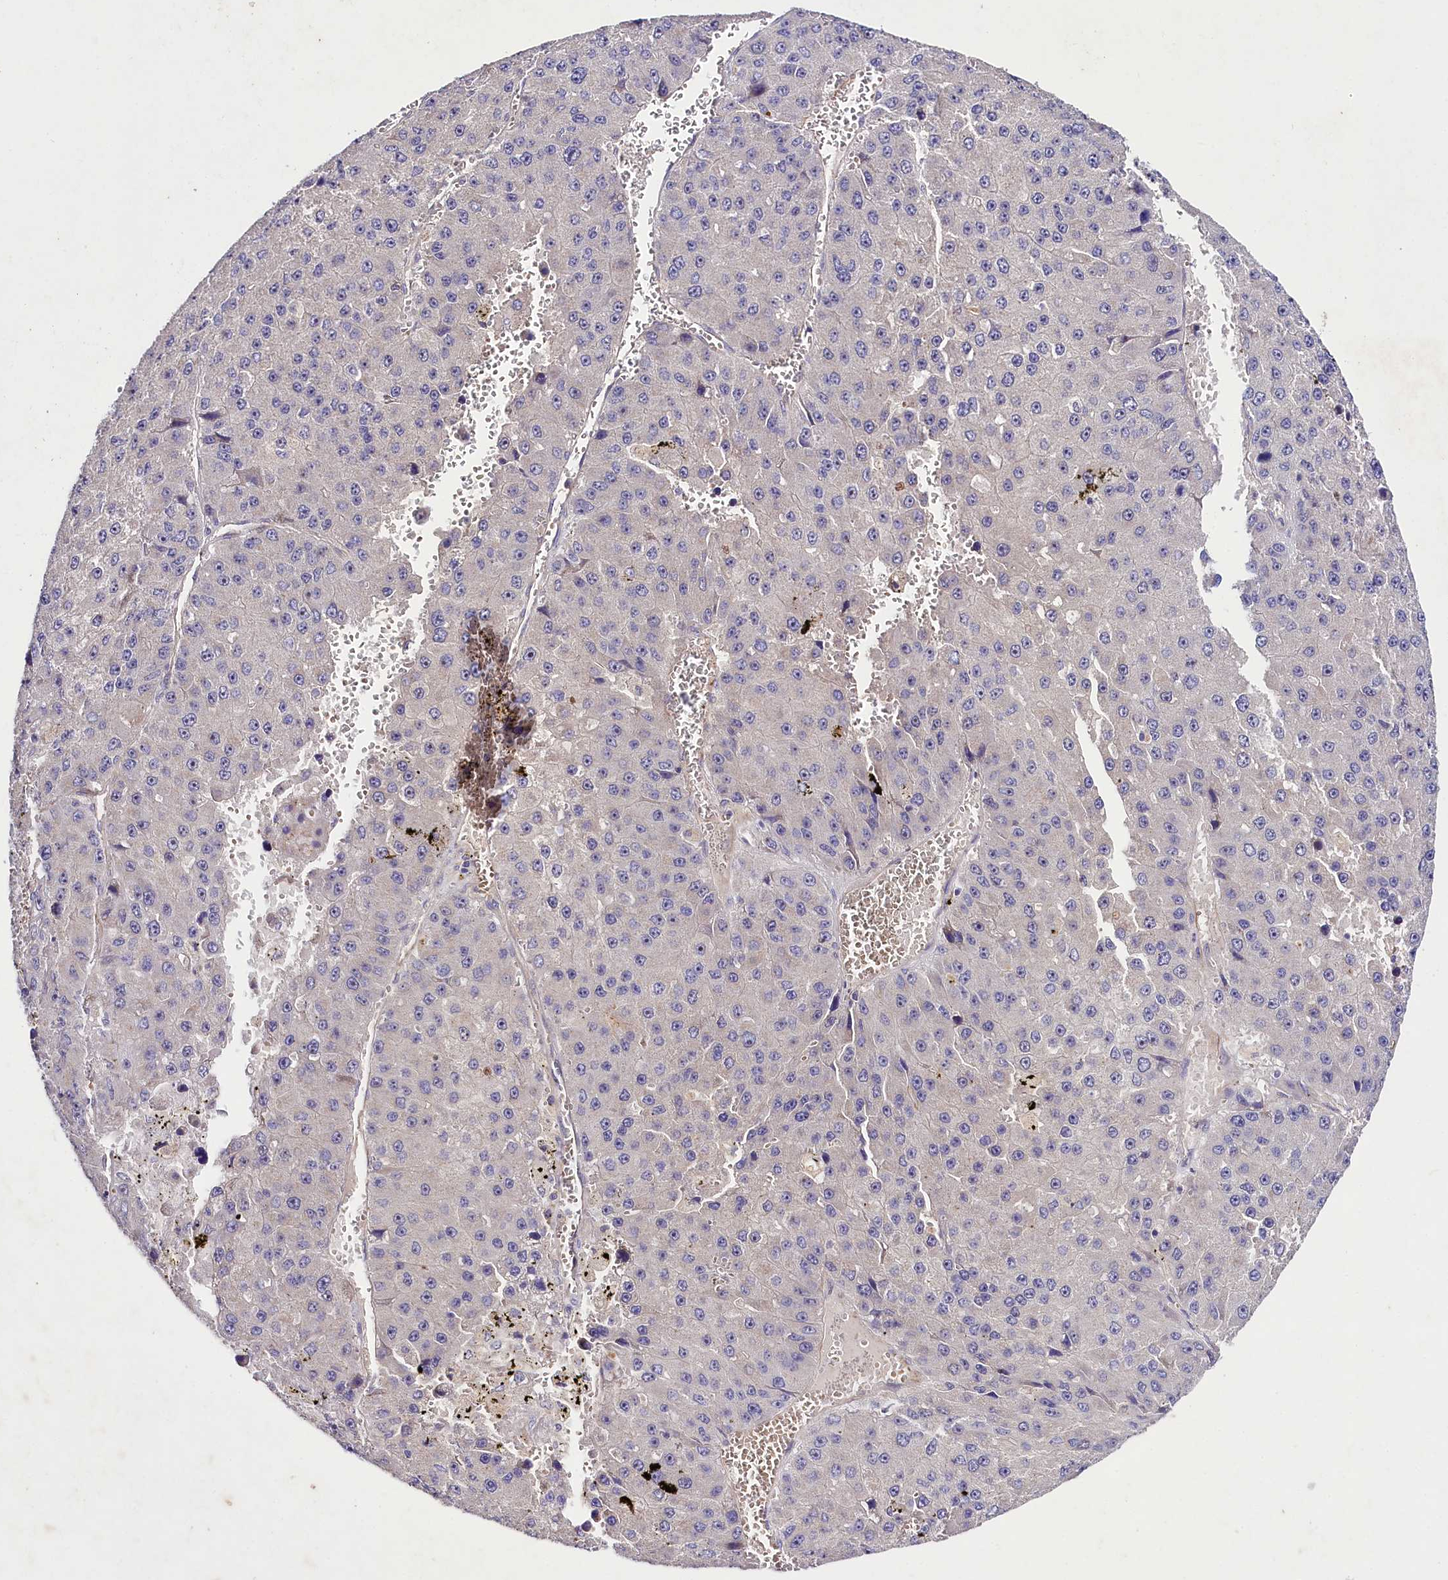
{"staining": {"intensity": "negative", "quantity": "none", "location": "none"}, "tissue": "liver cancer", "cell_type": "Tumor cells", "image_type": "cancer", "snomed": [{"axis": "morphology", "description": "Carcinoma, Hepatocellular, NOS"}, {"axis": "topography", "description": "Liver"}], "caption": "IHC of human hepatocellular carcinoma (liver) shows no positivity in tumor cells.", "gene": "SLC7A1", "patient": {"sex": "female", "age": 73}}